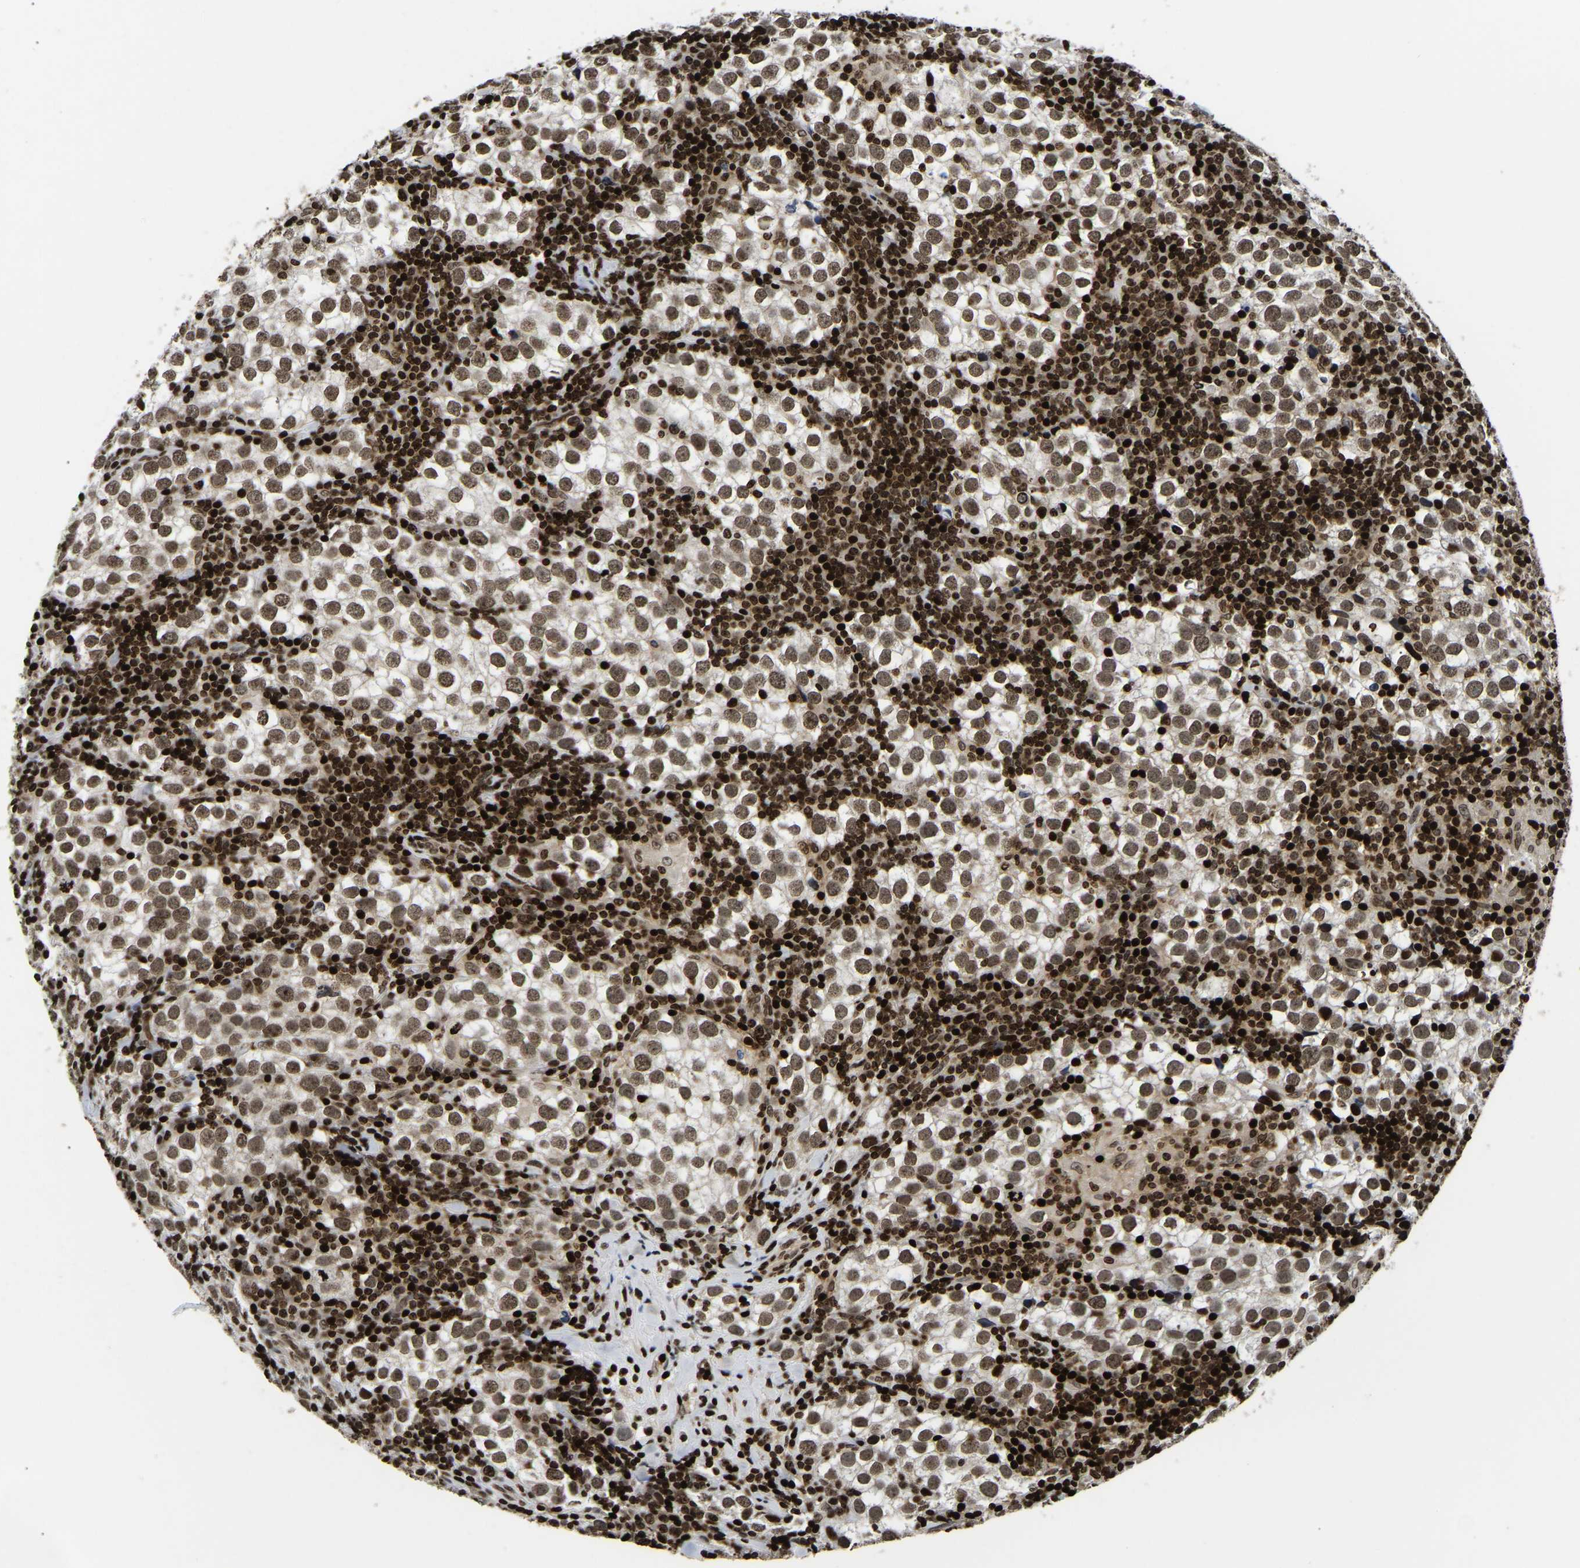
{"staining": {"intensity": "moderate", "quantity": ">75%", "location": "nuclear"}, "tissue": "testis cancer", "cell_type": "Tumor cells", "image_type": "cancer", "snomed": [{"axis": "morphology", "description": "Seminoma, NOS"}, {"axis": "morphology", "description": "Carcinoma, Embryonal, NOS"}, {"axis": "topography", "description": "Testis"}], "caption": "Human embryonal carcinoma (testis) stained for a protein (brown) displays moderate nuclear positive staining in approximately >75% of tumor cells.", "gene": "LRRC61", "patient": {"sex": "male", "age": 36}}